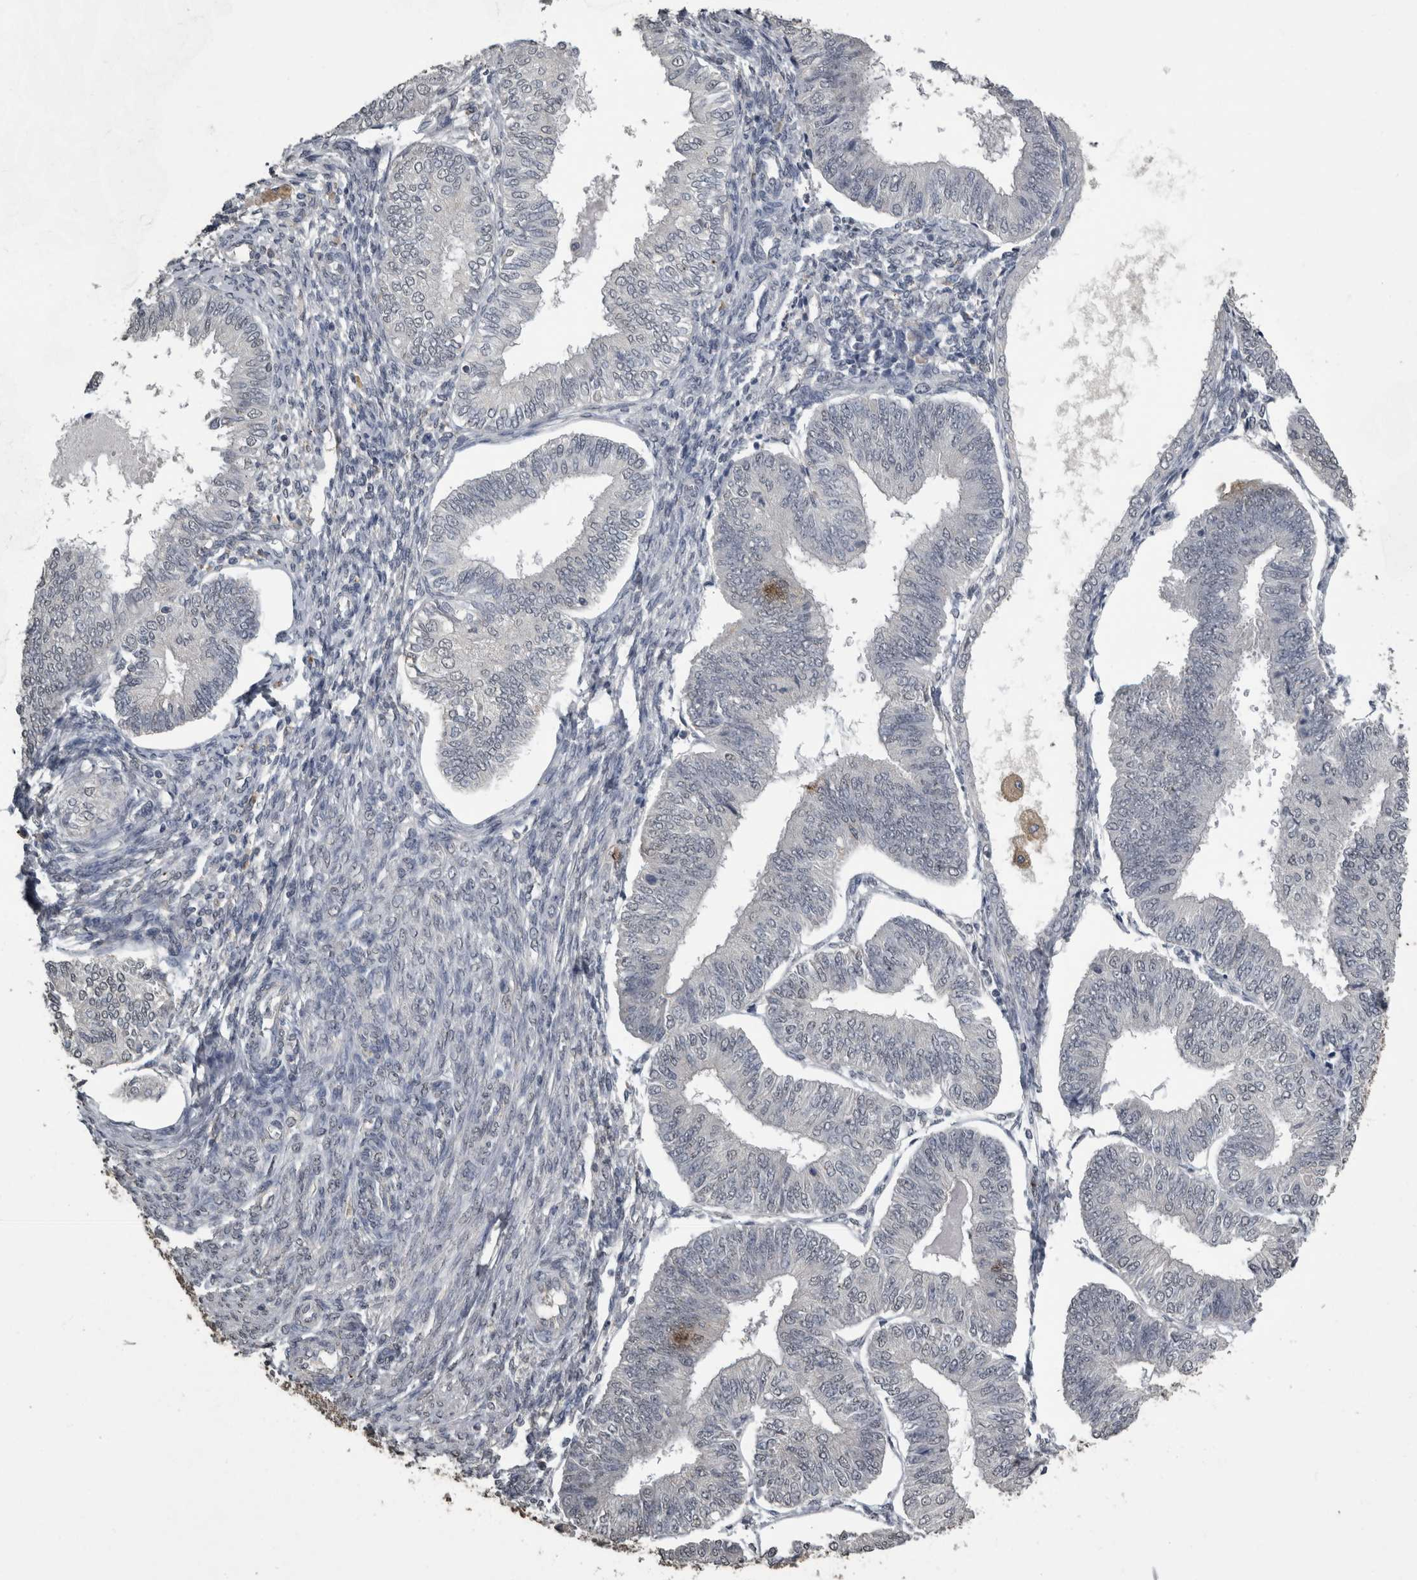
{"staining": {"intensity": "negative", "quantity": "none", "location": "none"}, "tissue": "endometrial cancer", "cell_type": "Tumor cells", "image_type": "cancer", "snomed": [{"axis": "morphology", "description": "Adenocarcinoma, NOS"}, {"axis": "topography", "description": "Endometrium"}], "caption": "A high-resolution micrograph shows immunohistochemistry (IHC) staining of endometrial cancer, which demonstrates no significant positivity in tumor cells.", "gene": "PIK3AP1", "patient": {"sex": "female", "age": 58}}